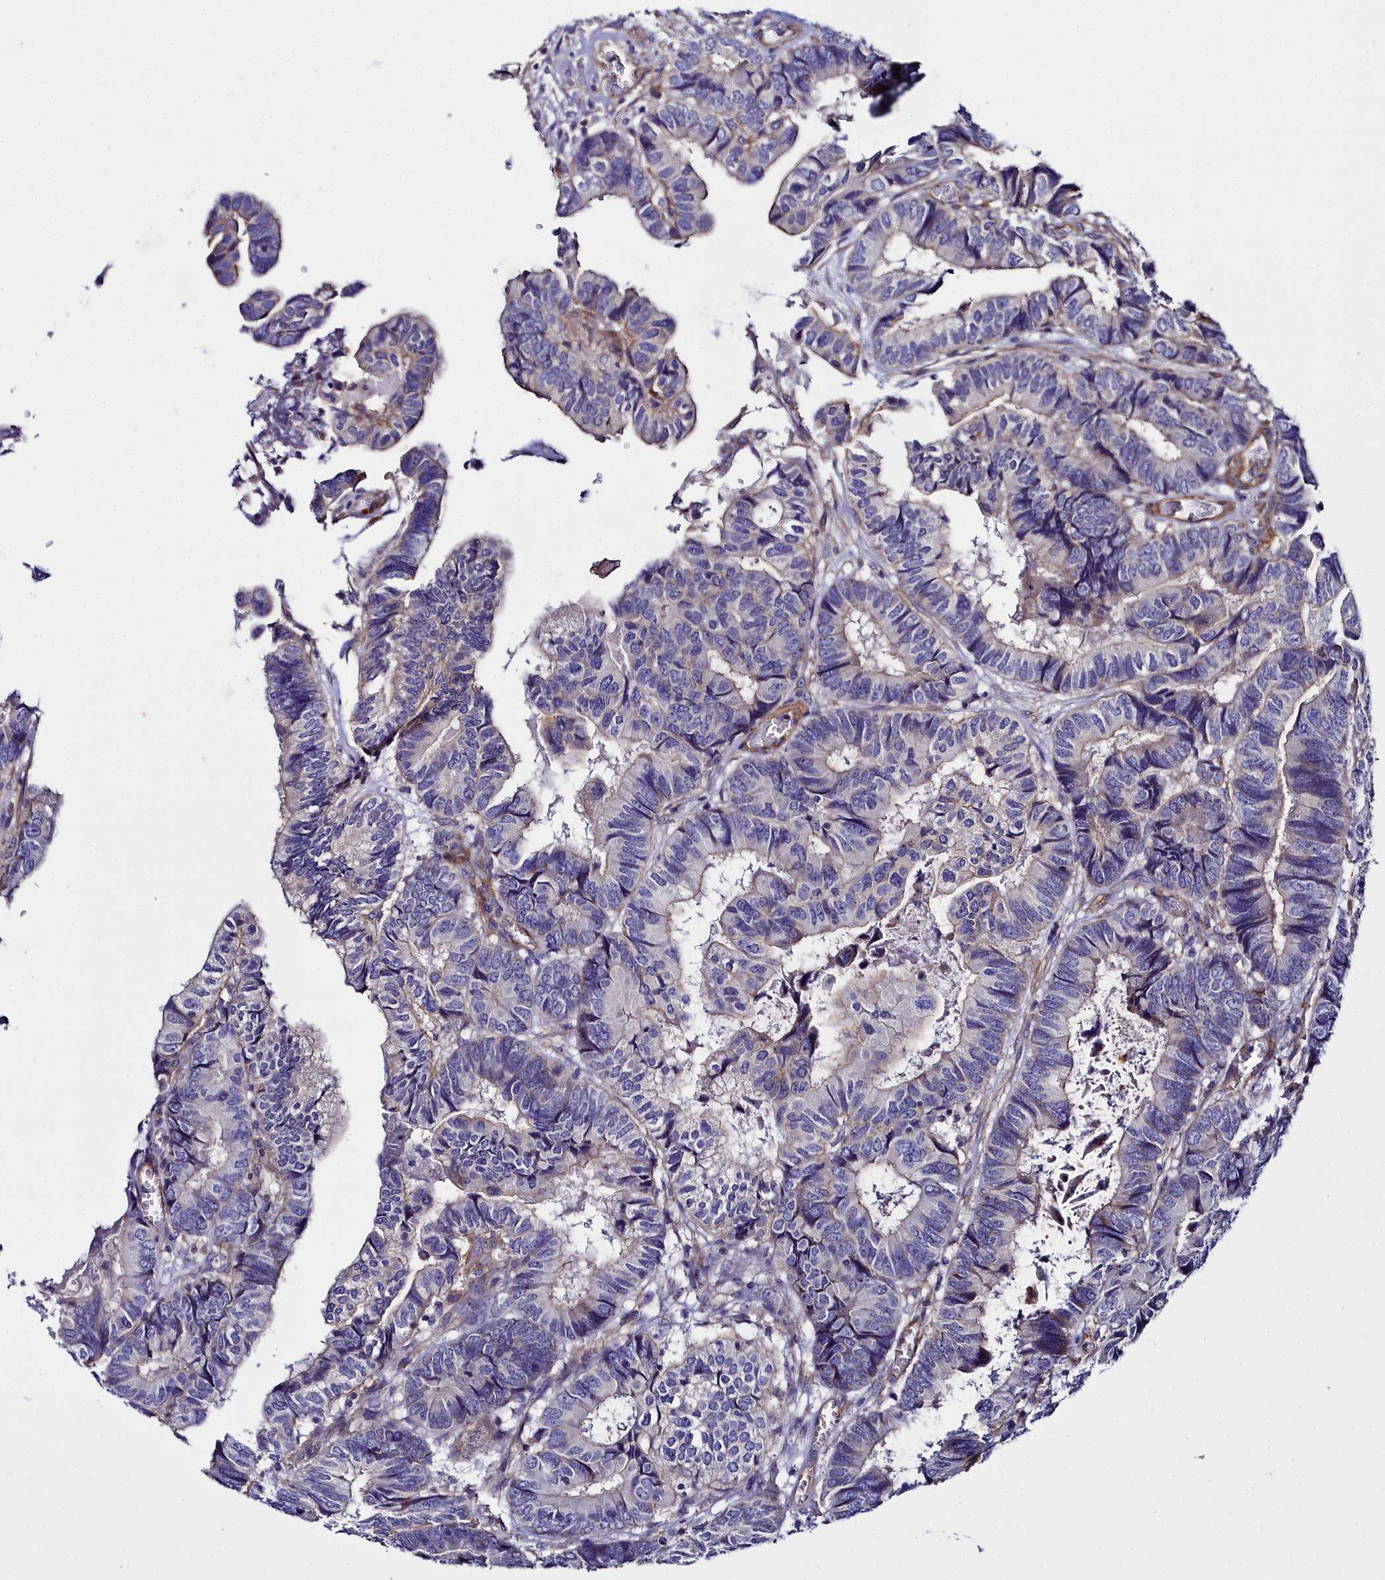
{"staining": {"intensity": "negative", "quantity": "none", "location": "none"}, "tissue": "colorectal cancer", "cell_type": "Tumor cells", "image_type": "cancer", "snomed": [{"axis": "morphology", "description": "Adenocarcinoma, NOS"}, {"axis": "topography", "description": "Colon"}], "caption": "A histopathology image of human colorectal cancer (adenocarcinoma) is negative for staining in tumor cells. The staining was performed using DAB (3,3'-diaminobenzidine) to visualize the protein expression in brown, while the nuclei were stained in blue with hematoxylin (Magnification: 20x).", "gene": "FADS3", "patient": {"sex": "male", "age": 85}}